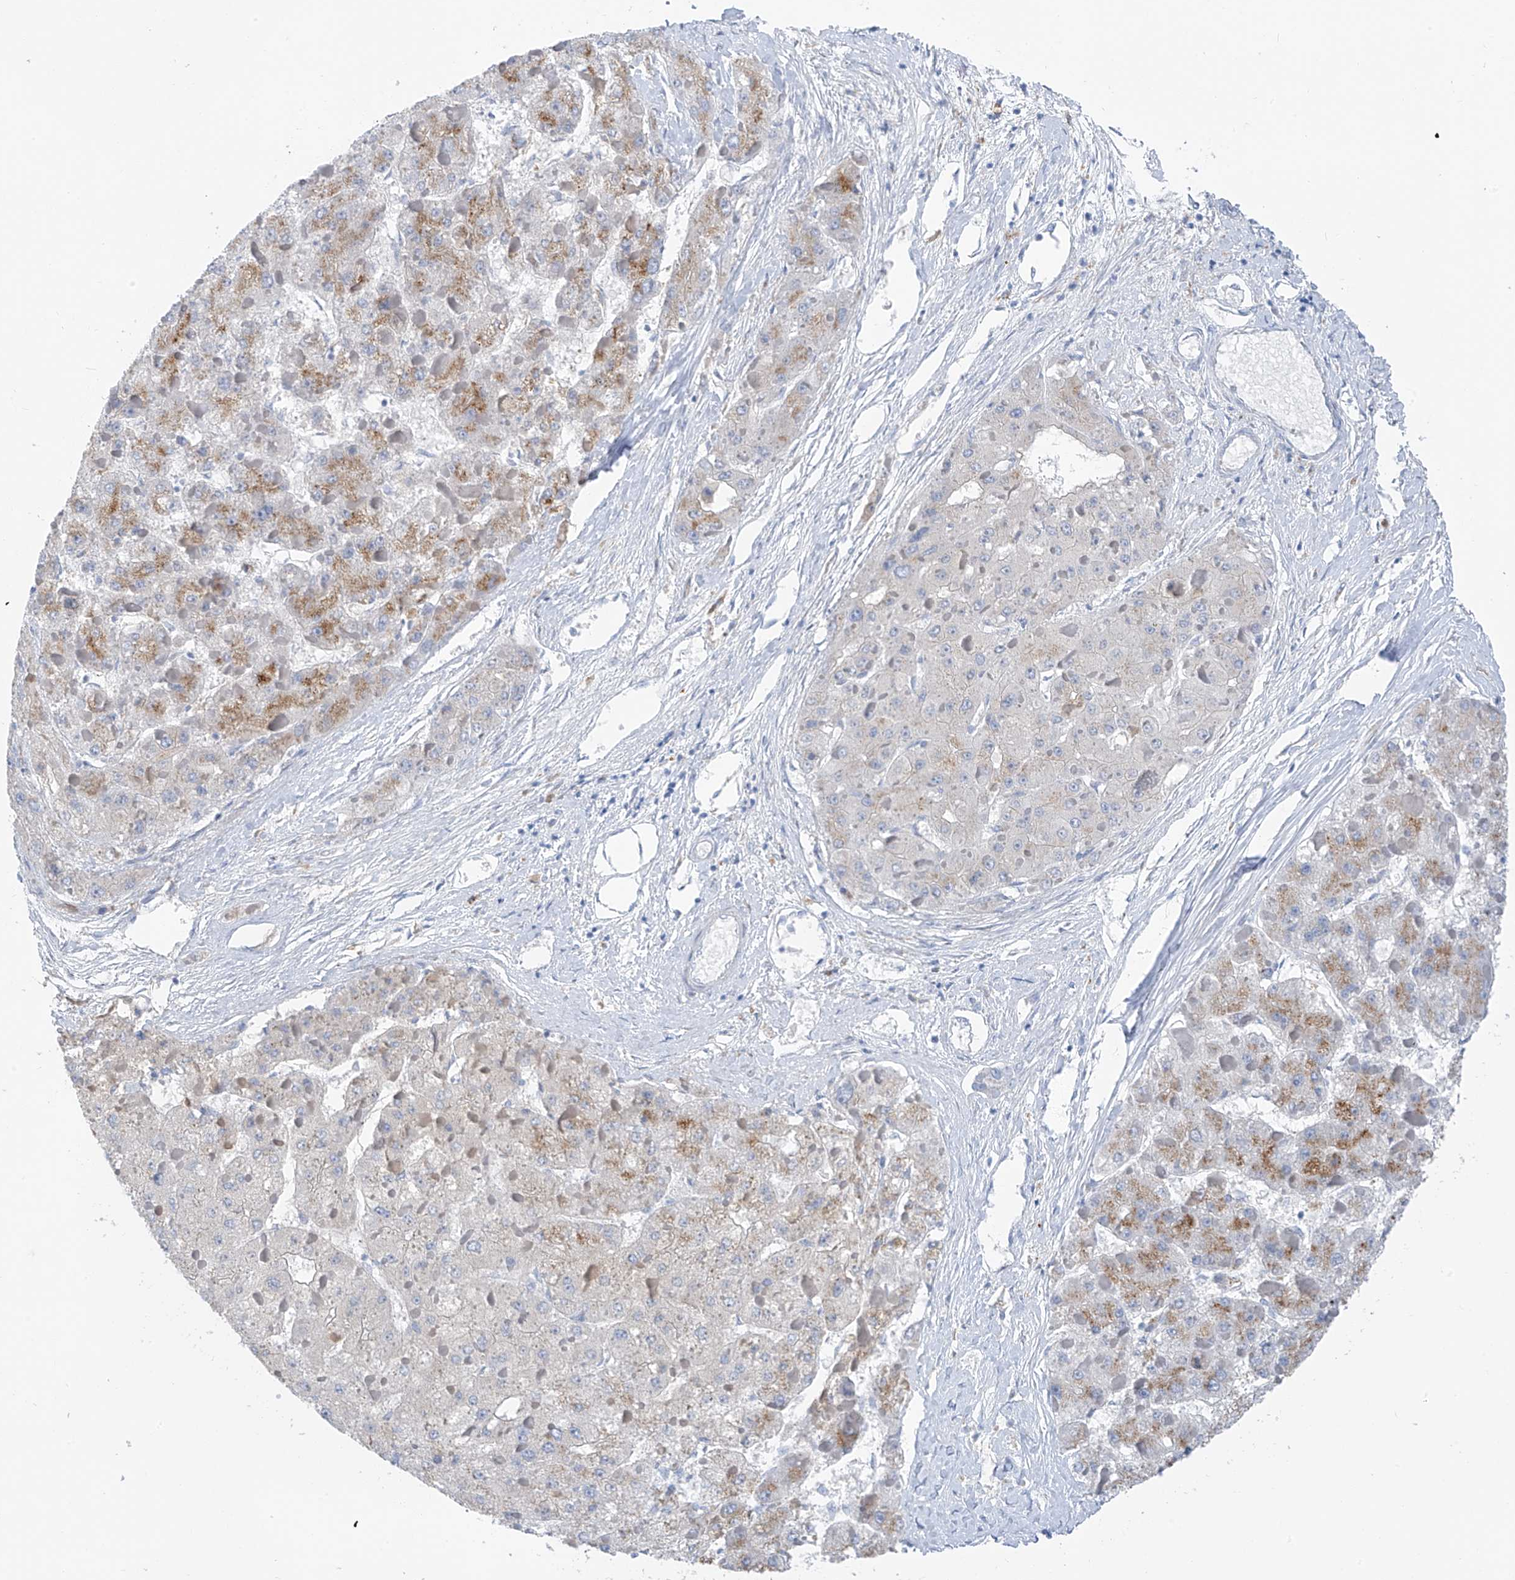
{"staining": {"intensity": "weak", "quantity": "<25%", "location": "cytoplasmic/membranous"}, "tissue": "liver cancer", "cell_type": "Tumor cells", "image_type": "cancer", "snomed": [{"axis": "morphology", "description": "Carcinoma, Hepatocellular, NOS"}, {"axis": "topography", "description": "Liver"}], "caption": "A high-resolution micrograph shows immunohistochemistry staining of liver cancer (hepatocellular carcinoma), which displays no significant expression in tumor cells.", "gene": "GLMP", "patient": {"sex": "female", "age": 73}}